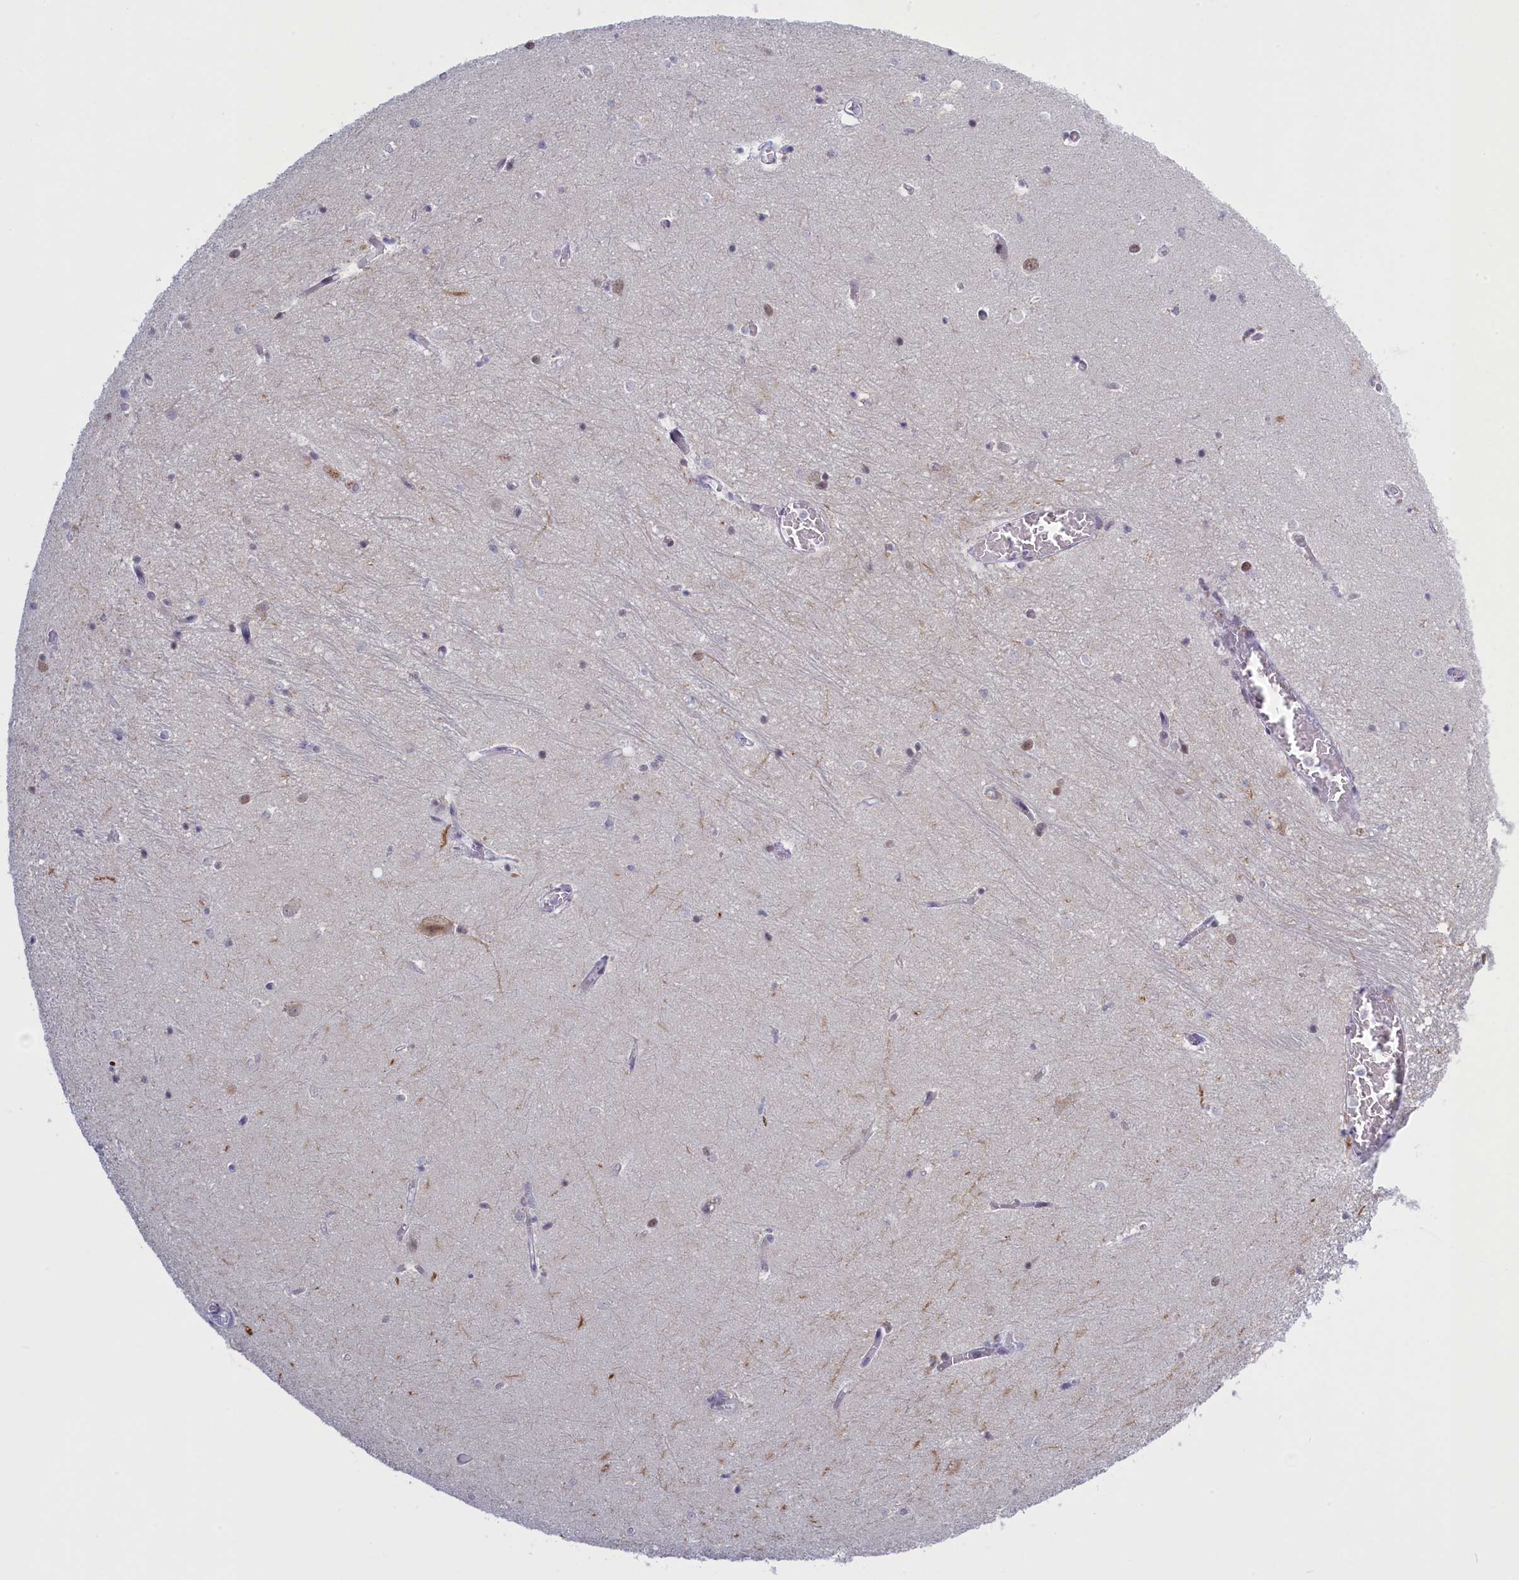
{"staining": {"intensity": "weak", "quantity": "<25%", "location": "nuclear"}, "tissue": "hippocampus", "cell_type": "Glial cells", "image_type": "normal", "snomed": [{"axis": "morphology", "description": "Normal tissue, NOS"}, {"axis": "topography", "description": "Hippocampus"}], "caption": "Micrograph shows no protein expression in glial cells of benign hippocampus.", "gene": "ATF7IP2", "patient": {"sex": "female", "age": 64}}